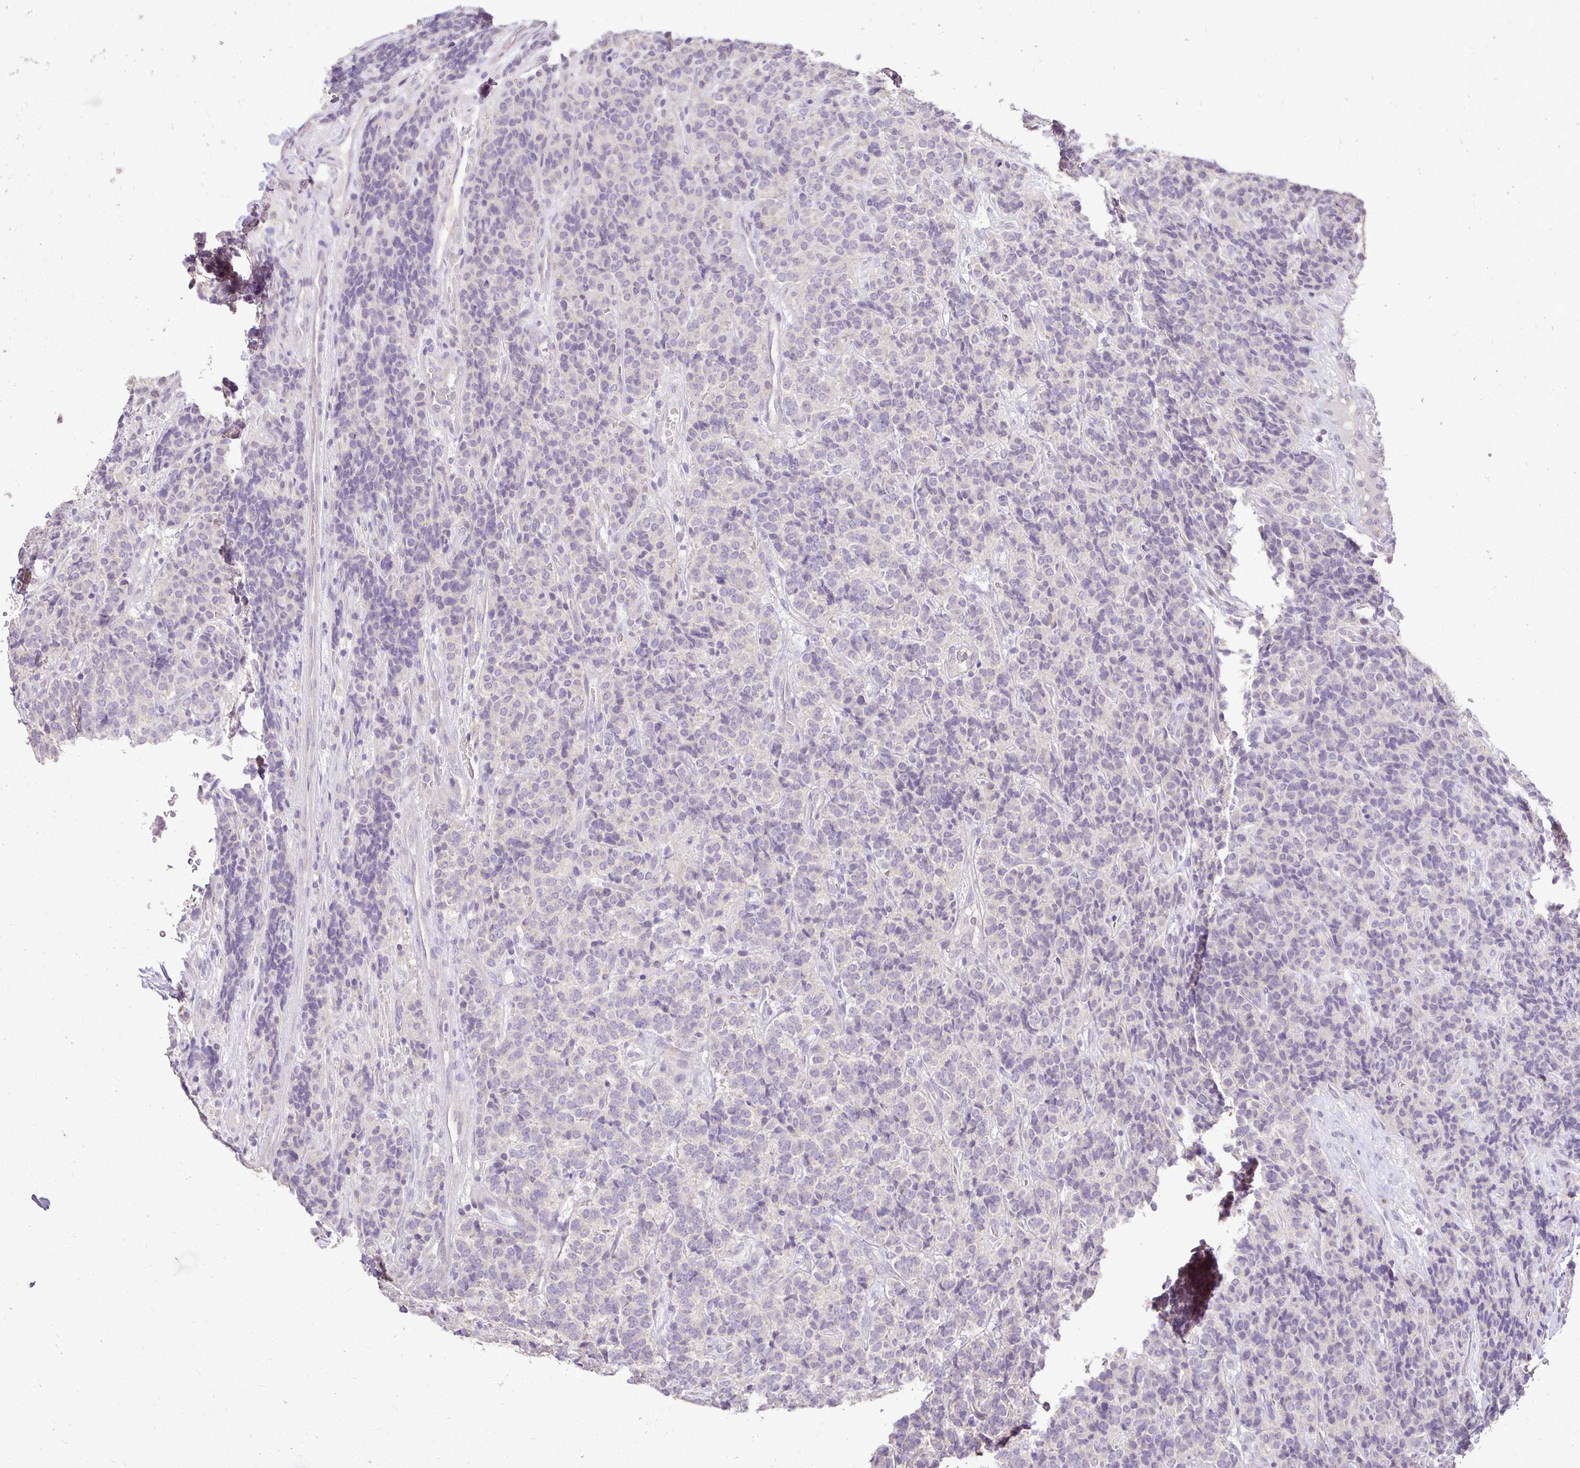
{"staining": {"intensity": "negative", "quantity": "none", "location": "none"}, "tissue": "carcinoid", "cell_type": "Tumor cells", "image_type": "cancer", "snomed": [{"axis": "morphology", "description": "Carcinoid, malignant, NOS"}, {"axis": "topography", "description": "Pancreas"}], "caption": "The photomicrograph displays no staining of tumor cells in carcinoid.", "gene": "KIAA1210", "patient": {"sex": "male", "age": 36}}